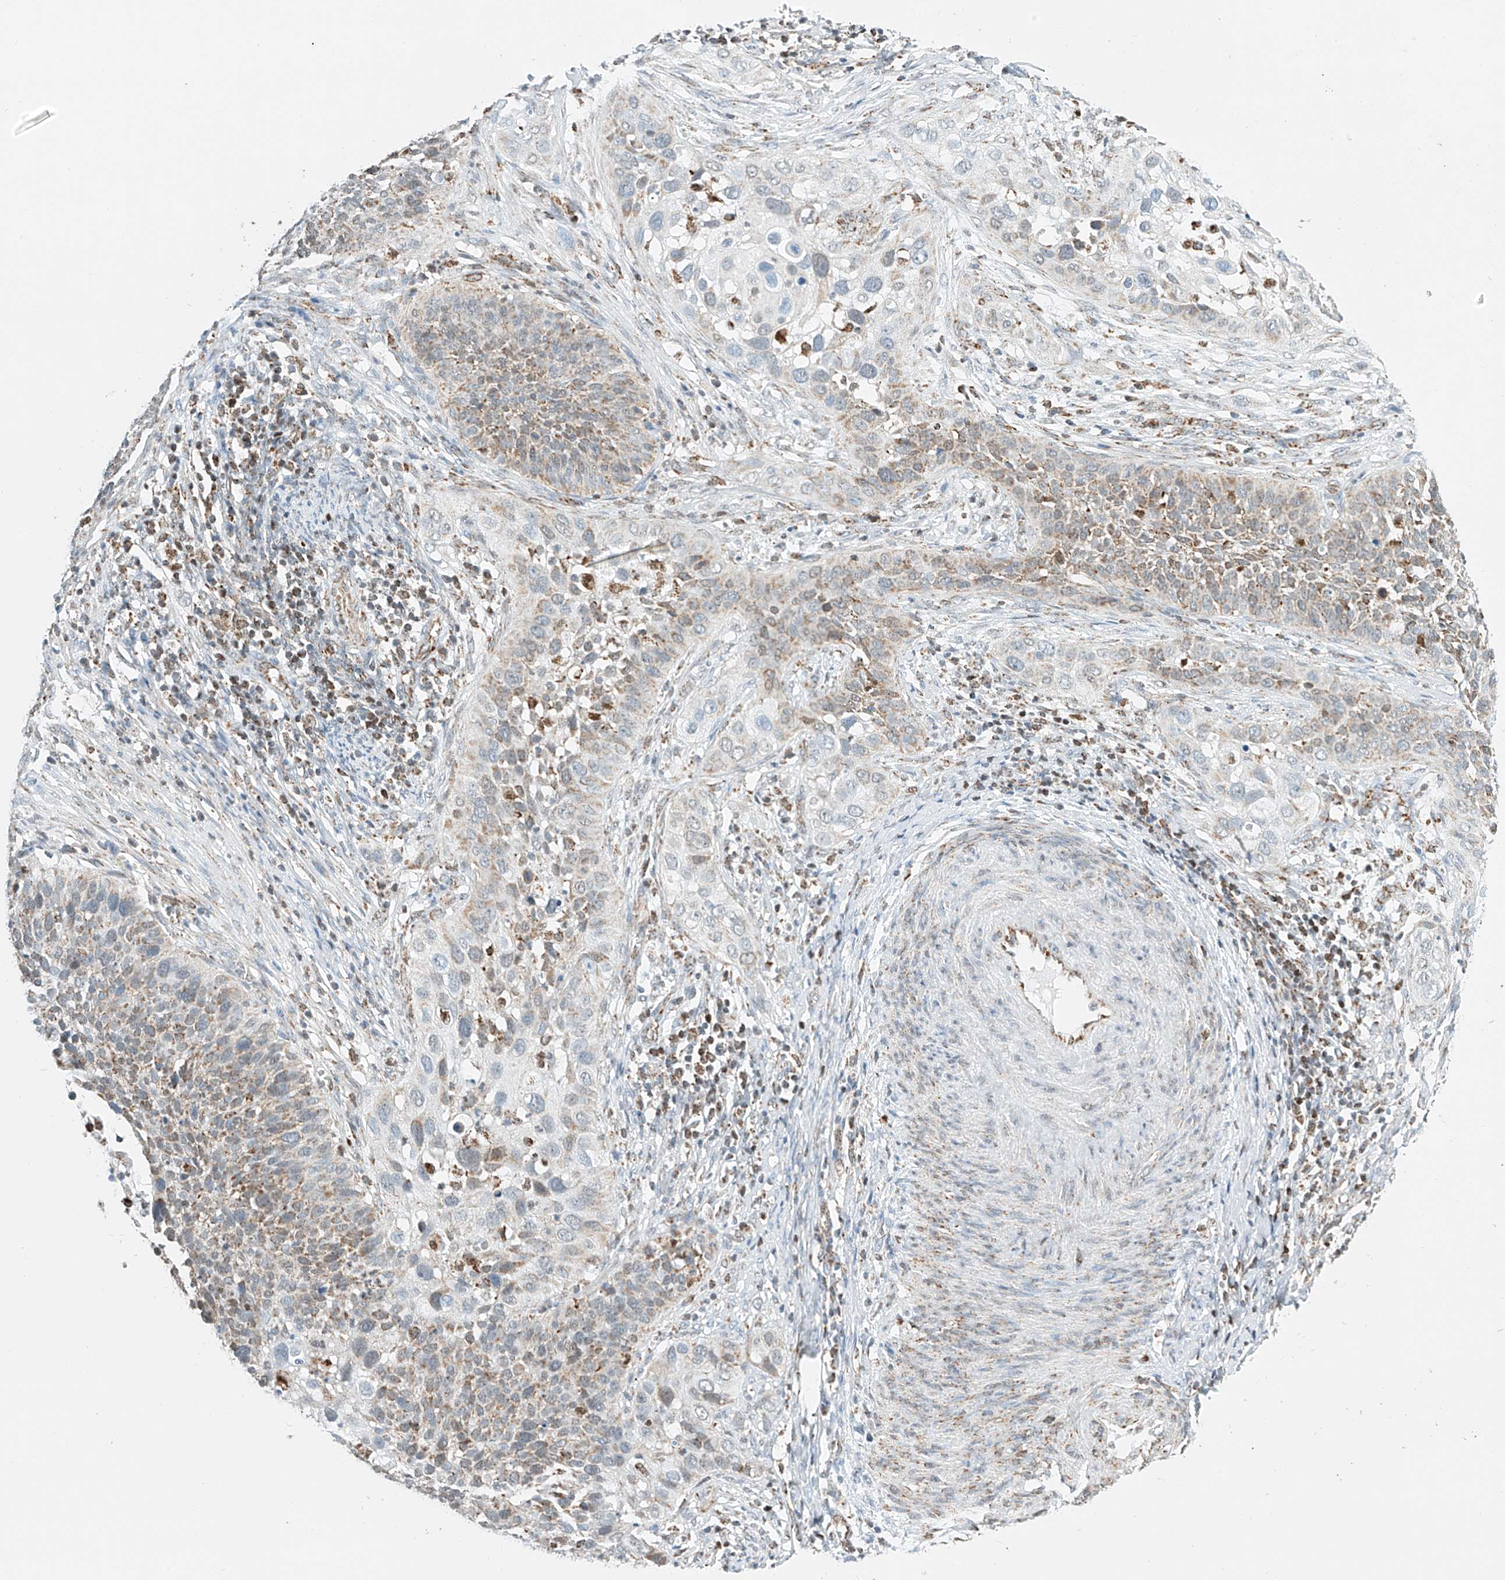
{"staining": {"intensity": "weak", "quantity": "25%-75%", "location": "cytoplasmic/membranous"}, "tissue": "cervical cancer", "cell_type": "Tumor cells", "image_type": "cancer", "snomed": [{"axis": "morphology", "description": "Squamous cell carcinoma, NOS"}, {"axis": "topography", "description": "Cervix"}], "caption": "DAB immunohistochemical staining of human cervical squamous cell carcinoma reveals weak cytoplasmic/membranous protein expression in approximately 25%-75% of tumor cells. Nuclei are stained in blue.", "gene": "PPA2", "patient": {"sex": "female", "age": 34}}